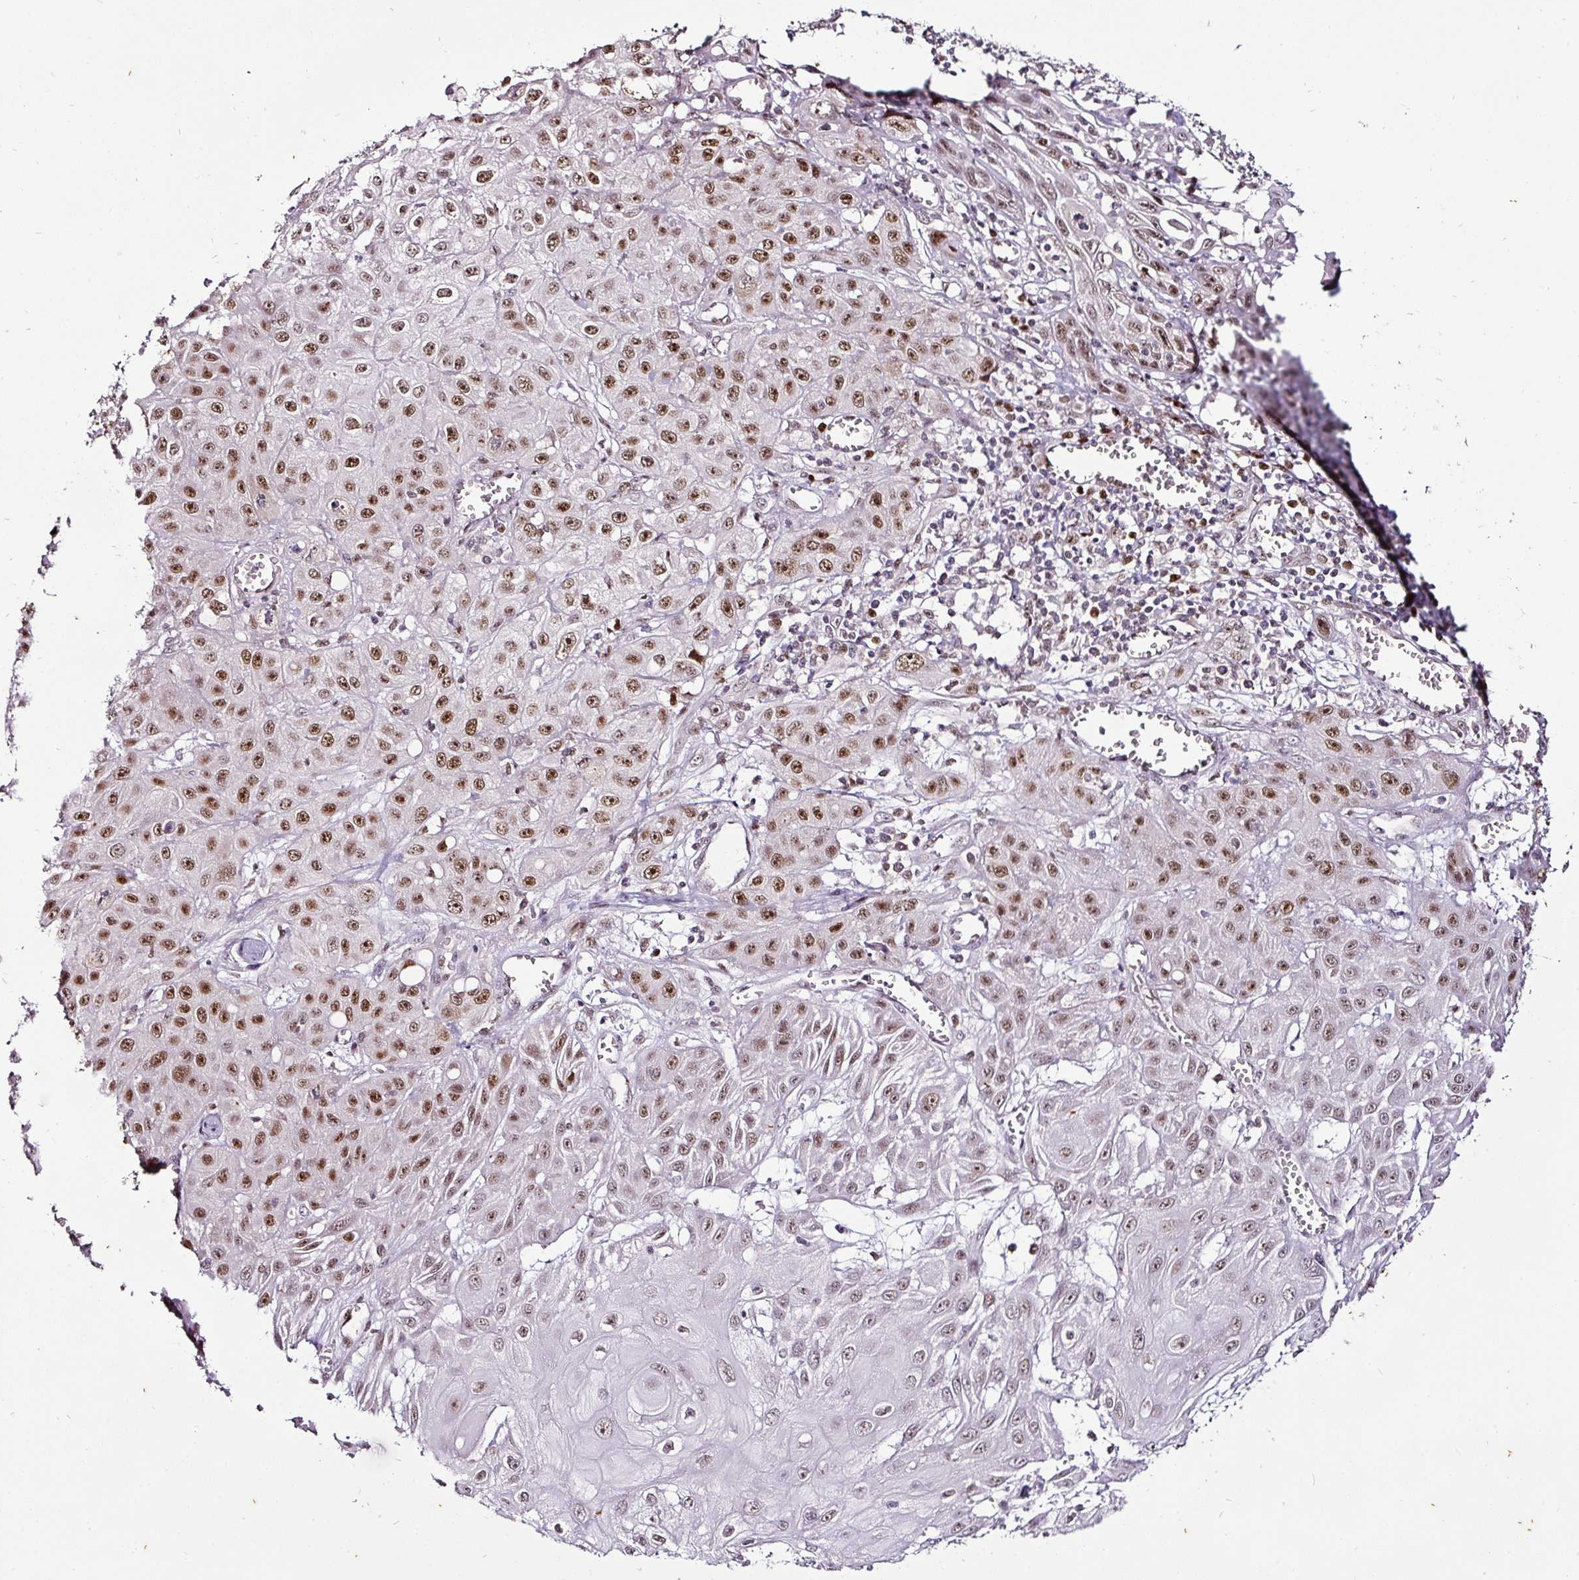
{"staining": {"intensity": "moderate", "quantity": ">75%", "location": "nuclear"}, "tissue": "skin cancer", "cell_type": "Tumor cells", "image_type": "cancer", "snomed": [{"axis": "morphology", "description": "Squamous cell carcinoma, NOS"}, {"axis": "topography", "description": "Skin"}, {"axis": "topography", "description": "Vulva"}], "caption": "A high-resolution micrograph shows immunohistochemistry (IHC) staining of squamous cell carcinoma (skin), which exhibits moderate nuclear expression in about >75% of tumor cells.", "gene": "KLF16", "patient": {"sex": "female", "age": 71}}